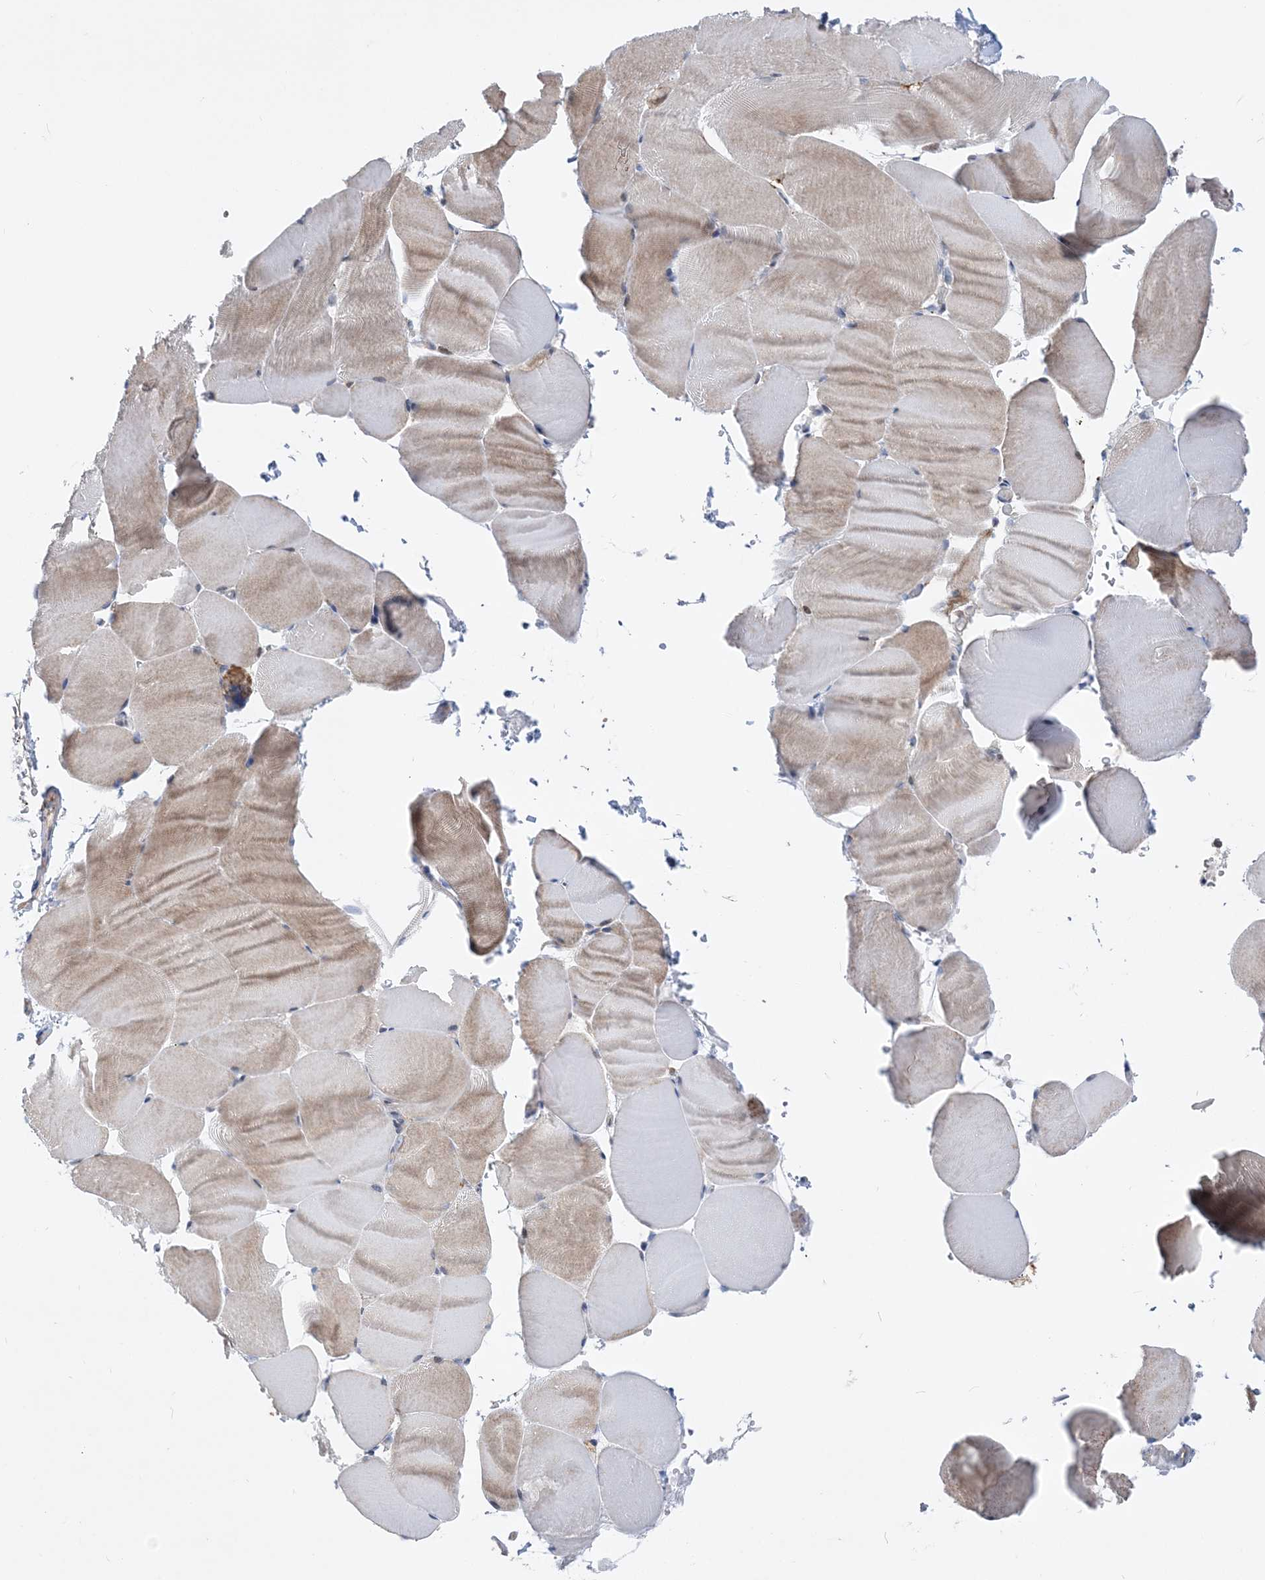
{"staining": {"intensity": "weak", "quantity": "25%-75%", "location": "cytoplasmic/membranous"}, "tissue": "skeletal muscle", "cell_type": "Myocytes", "image_type": "normal", "snomed": [{"axis": "morphology", "description": "Normal tissue, NOS"}, {"axis": "topography", "description": "Skeletal muscle"}, {"axis": "topography", "description": "Parathyroid gland"}], "caption": "Skeletal muscle was stained to show a protein in brown. There is low levels of weak cytoplasmic/membranous staining in approximately 25%-75% of myocytes. Nuclei are stained in blue.", "gene": "RNPEPL1", "patient": {"sex": "female", "age": 37}}